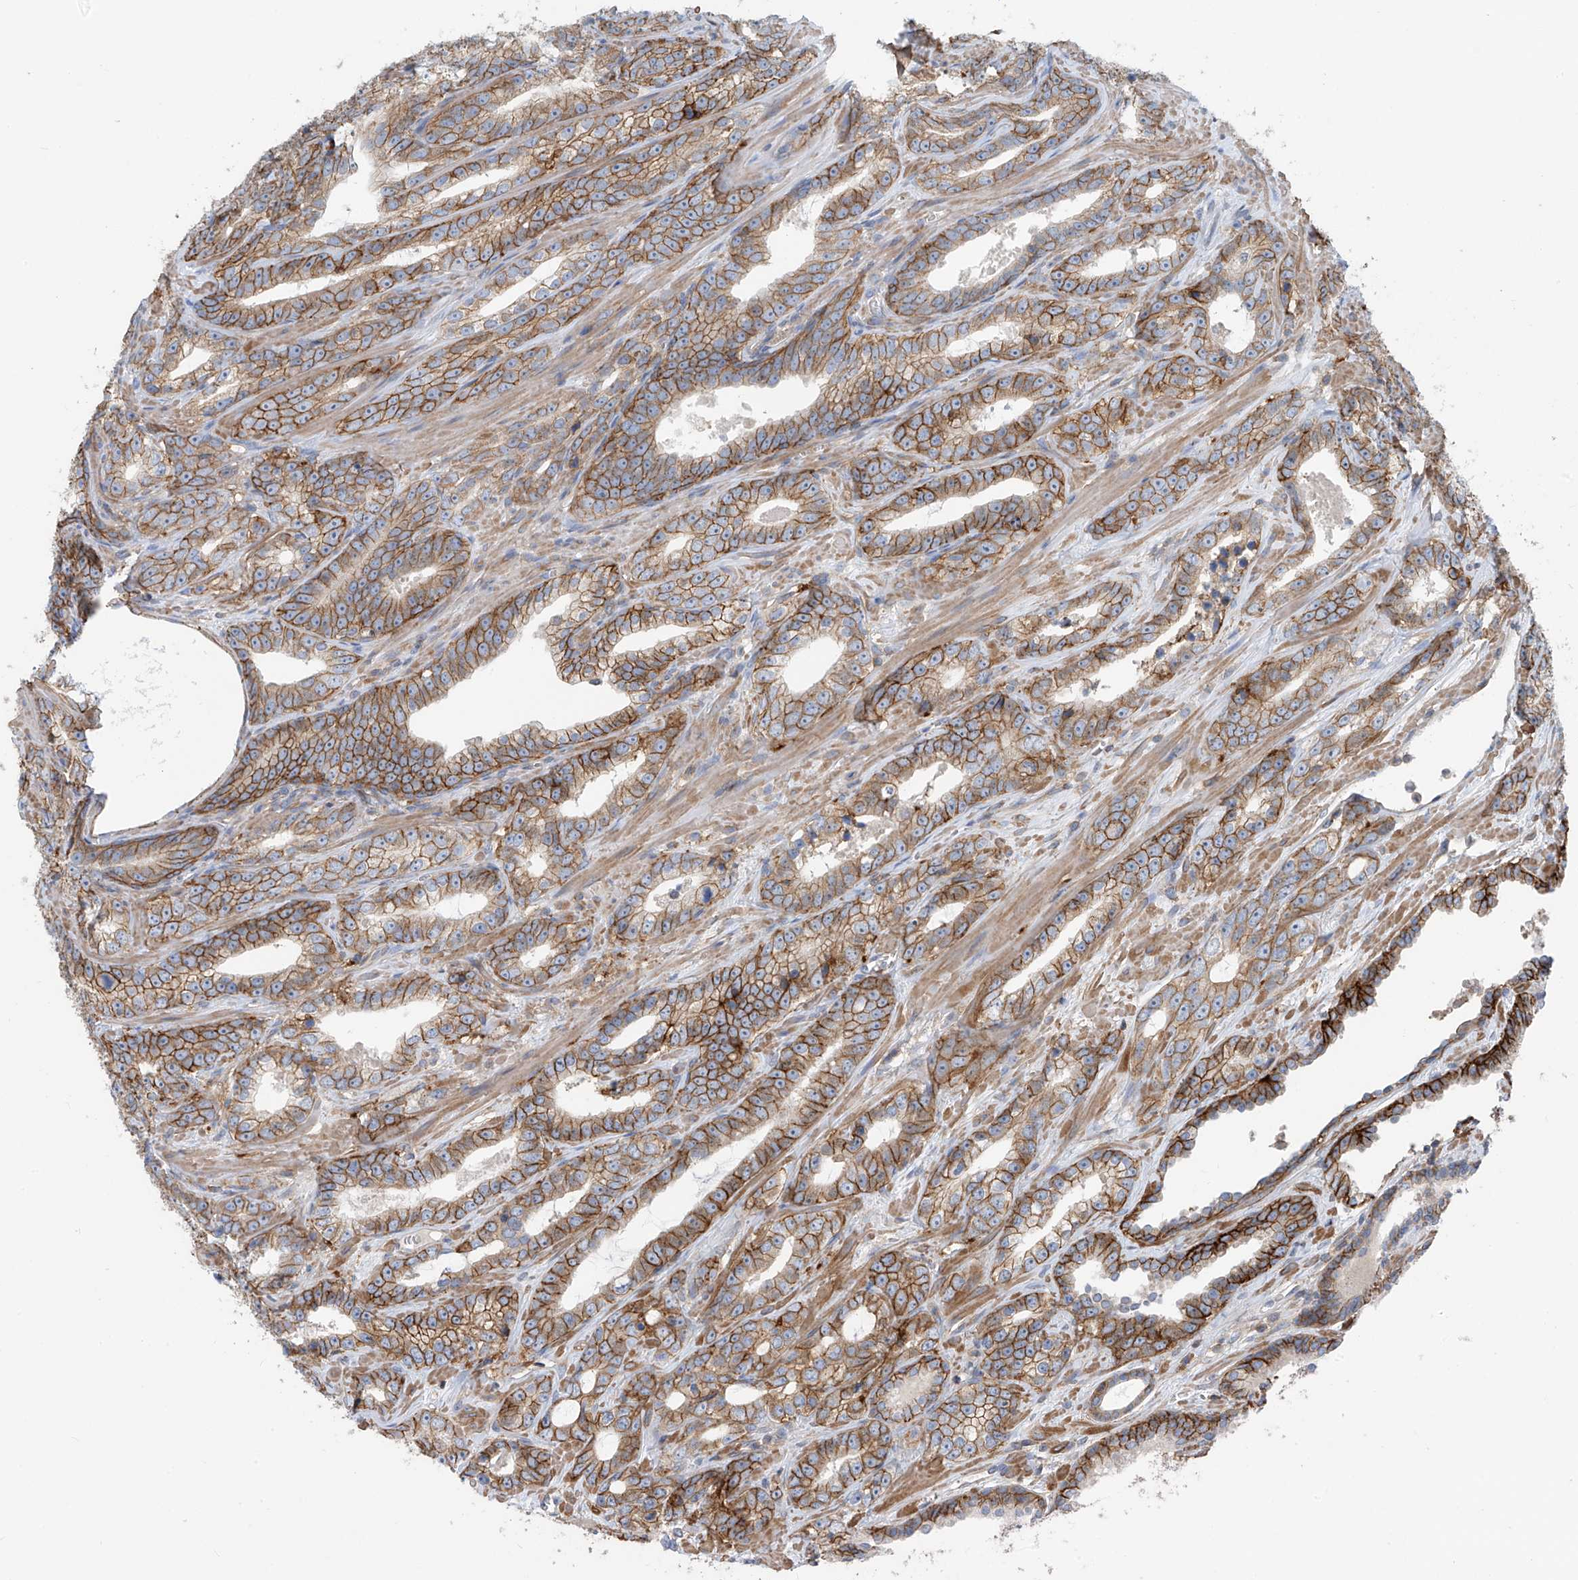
{"staining": {"intensity": "moderate", "quantity": ">75%", "location": "cytoplasmic/membranous"}, "tissue": "prostate cancer", "cell_type": "Tumor cells", "image_type": "cancer", "snomed": [{"axis": "morphology", "description": "Adenocarcinoma, High grade"}, {"axis": "topography", "description": "Prostate"}], "caption": "This micrograph exhibits IHC staining of prostate cancer (high-grade adenocarcinoma), with medium moderate cytoplasmic/membranous positivity in about >75% of tumor cells.", "gene": "SLC1A5", "patient": {"sex": "male", "age": 62}}